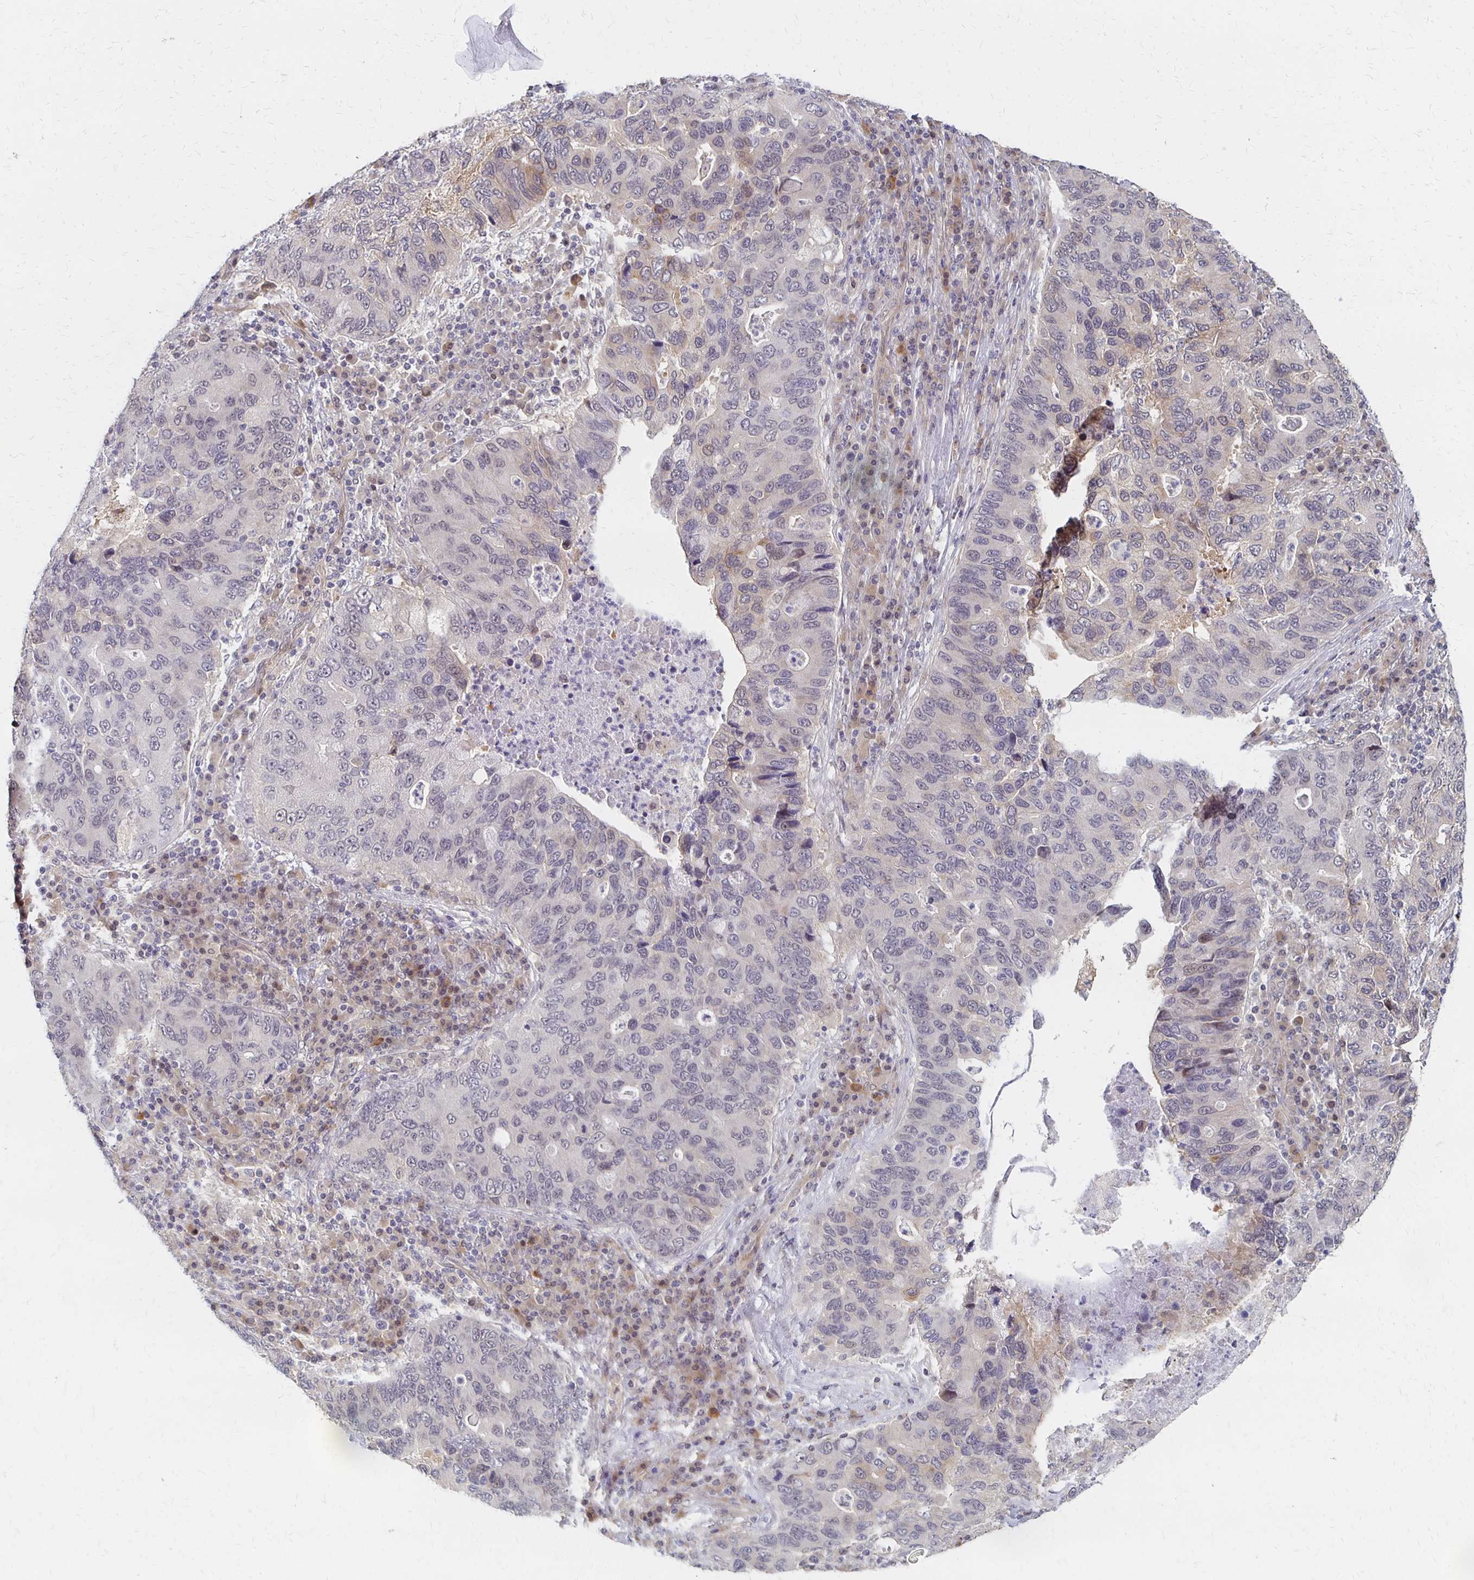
{"staining": {"intensity": "negative", "quantity": "none", "location": "none"}, "tissue": "lung cancer", "cell_type": "Tumor cells", "image_type": "cancer", "snomed": [{"axis": "morphology", "description": "Adenocarcinoma, NOS"}, {"axis": "morphology", "description": "Adenocarcinoma, metastatic, NOS"}, {"axis": "topography", "description": "Lymph node"}, {"axis": "topography", "description": "Lung"}], "caption": "This is an IHC image of human metastatic adenocarcinoma (lung). There is no positivity in tumor cells.", "gene": "PRKCB", "patient": {"sex": "female", "age": 54}}